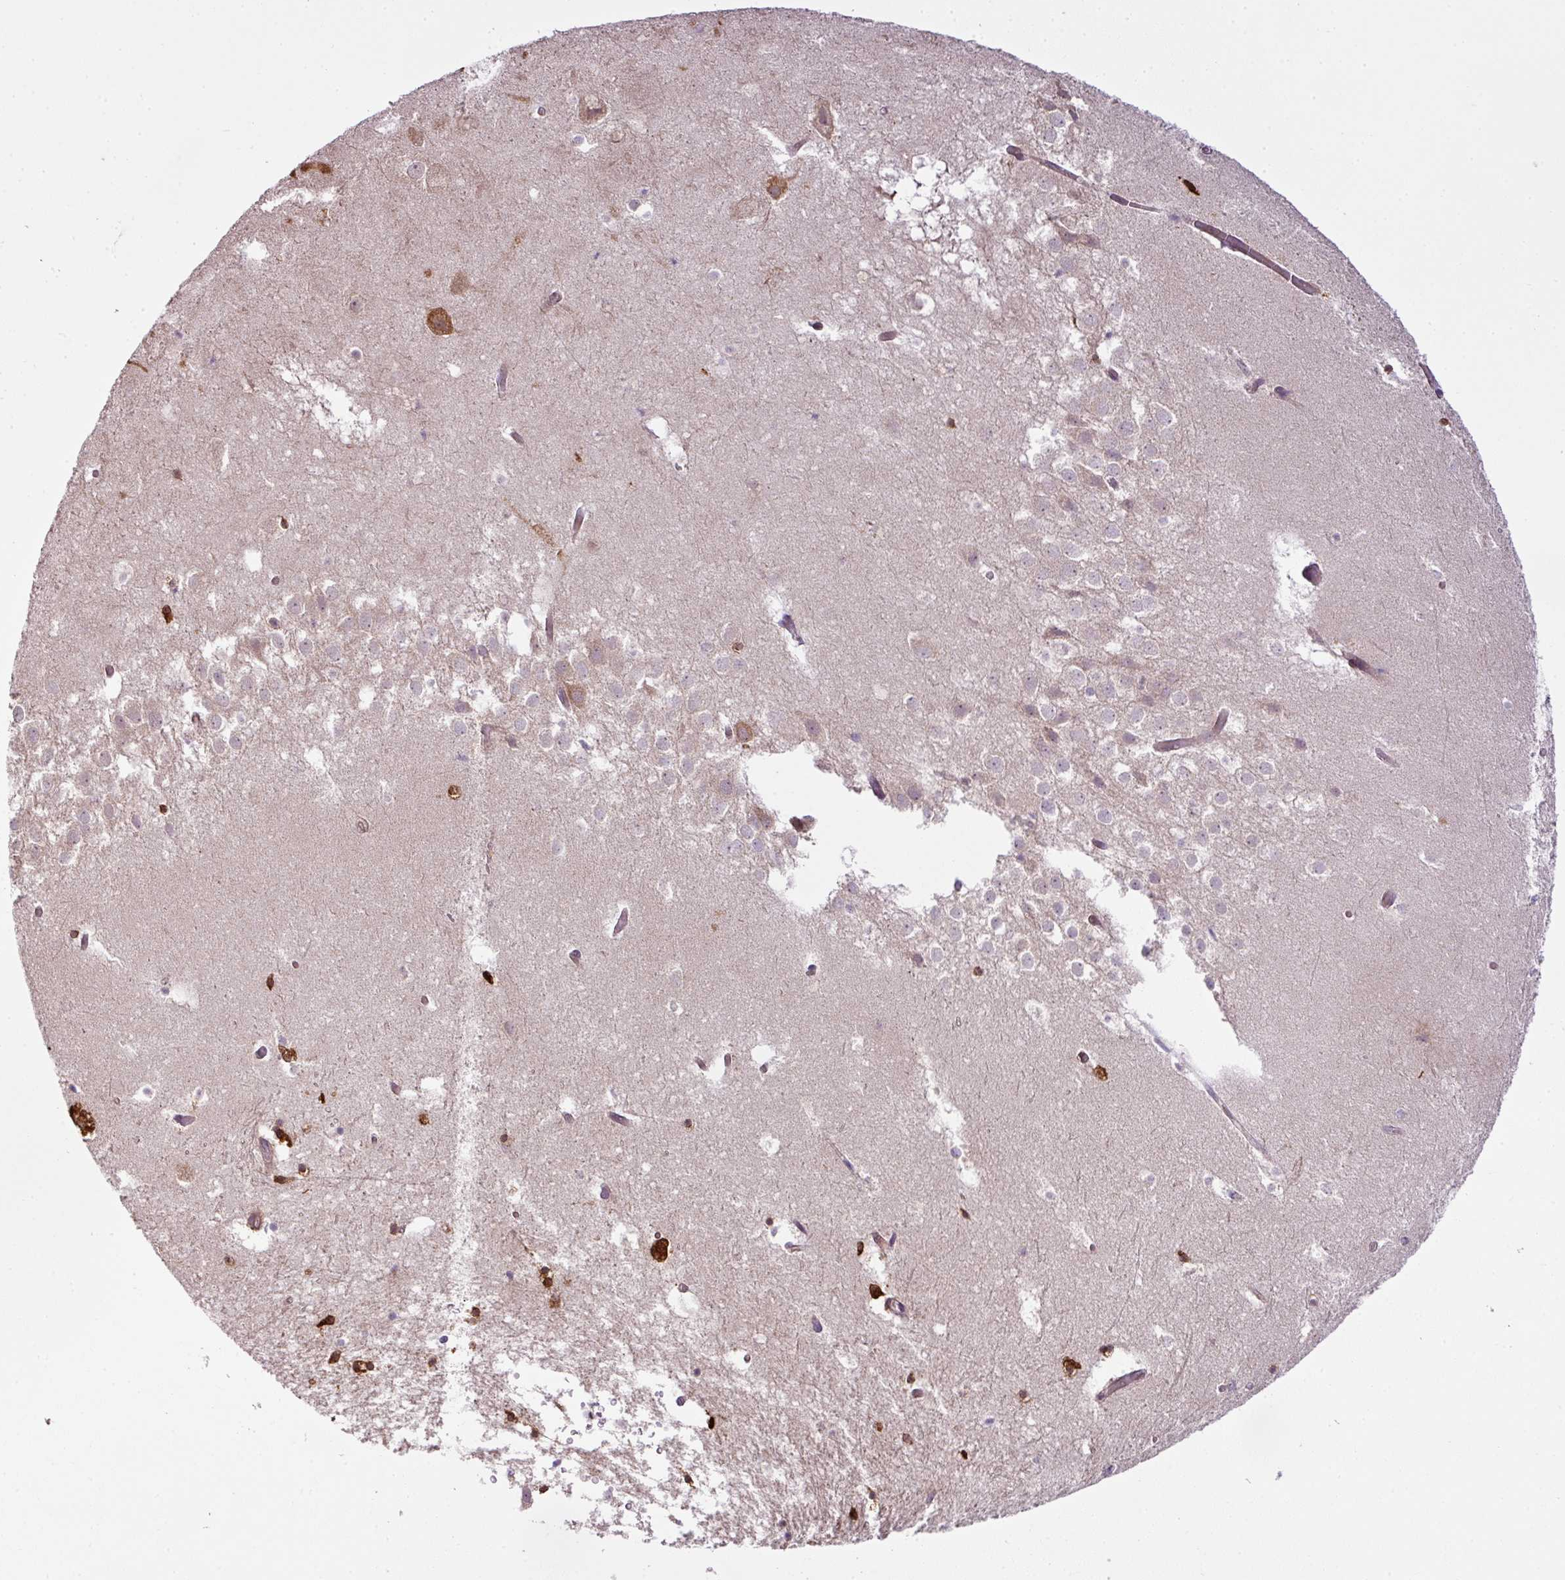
{"staining": {"intensity": "strong", "quantity": "25%-75%", "location": "cytoplasmic/membranous"}, "tissue": "hippocampus", "cell_type": "Glial cells", "image_type": "normal", "snomed": [{"axis": "morphology", "description": "Normal tissue, NOS"}, {"axis": "topography", "description": "Hippocampus"}], "caption": "Protein analysis of normal hippocampus displays strong cytoplasmic/membranous staining in approximately 25%-75% of glial cells. (DAB (3,3'-diaminobenzidine) IHC, brown staining for protein, blue staining for nuclei).", "gene": "COX18", "patient": {"sex": "female", "age": 52}}